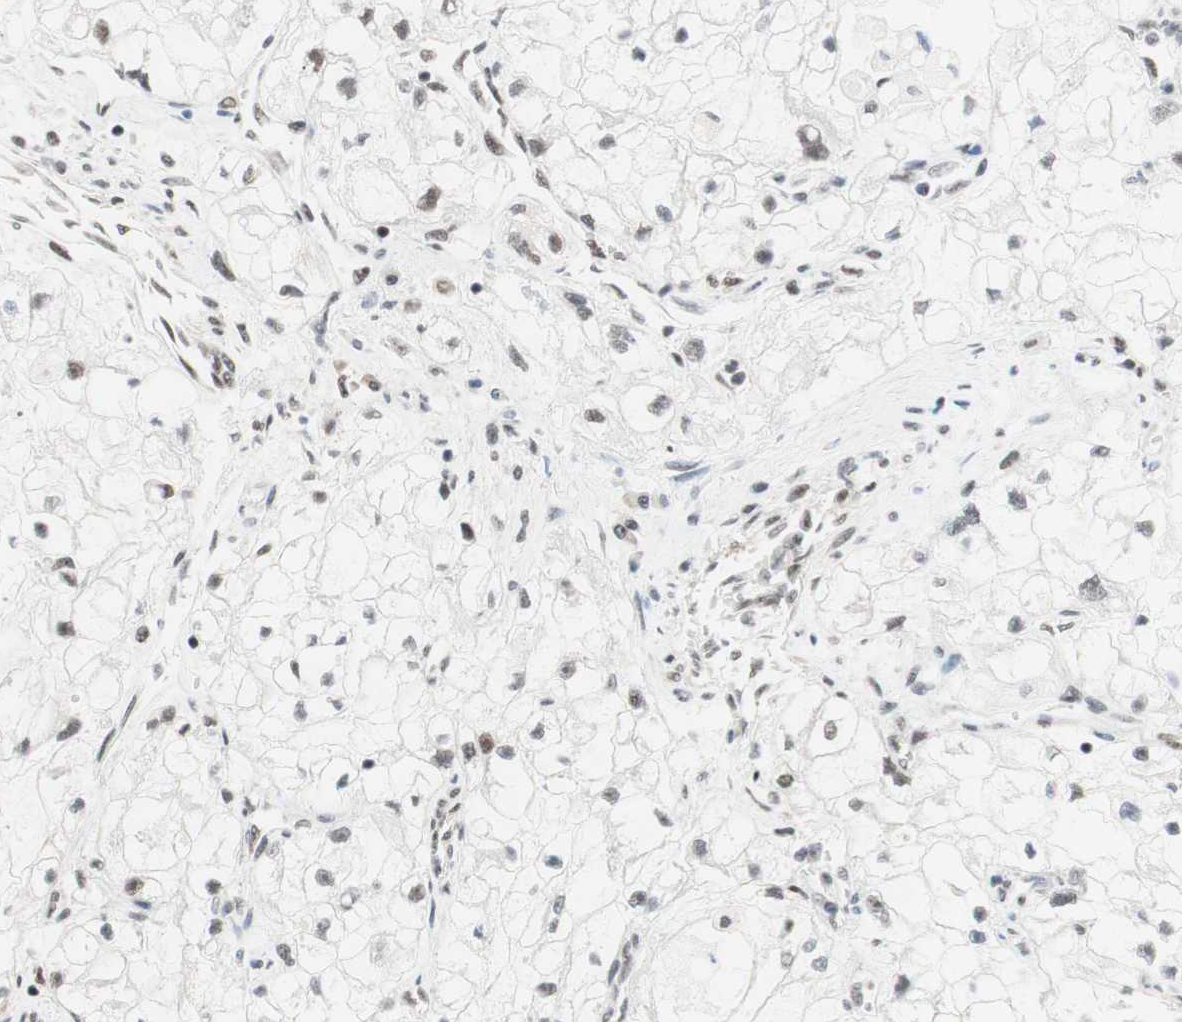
{"staining": {"intensity": "negative", "quantity": "none", "location": "none"}, "tissue": "renal cancer", "cell_type": "Tumor cells", "image_type": "cancer", "snomed": [{"axis": "morphology", "description": "Adenocarcinoma, NOS"}, {"axis": "topography", "description": "Kidney"}], "caption": "IHC micrograph of neoplastic tissue: human renal cancer (adenocarcinoma) stained with DAB (3,3'-diaminobenzidine) displays no significant protein positivity in tumor cells.", "gene": "PRPF19", "patient": {"sex": "female", "age": 70}}